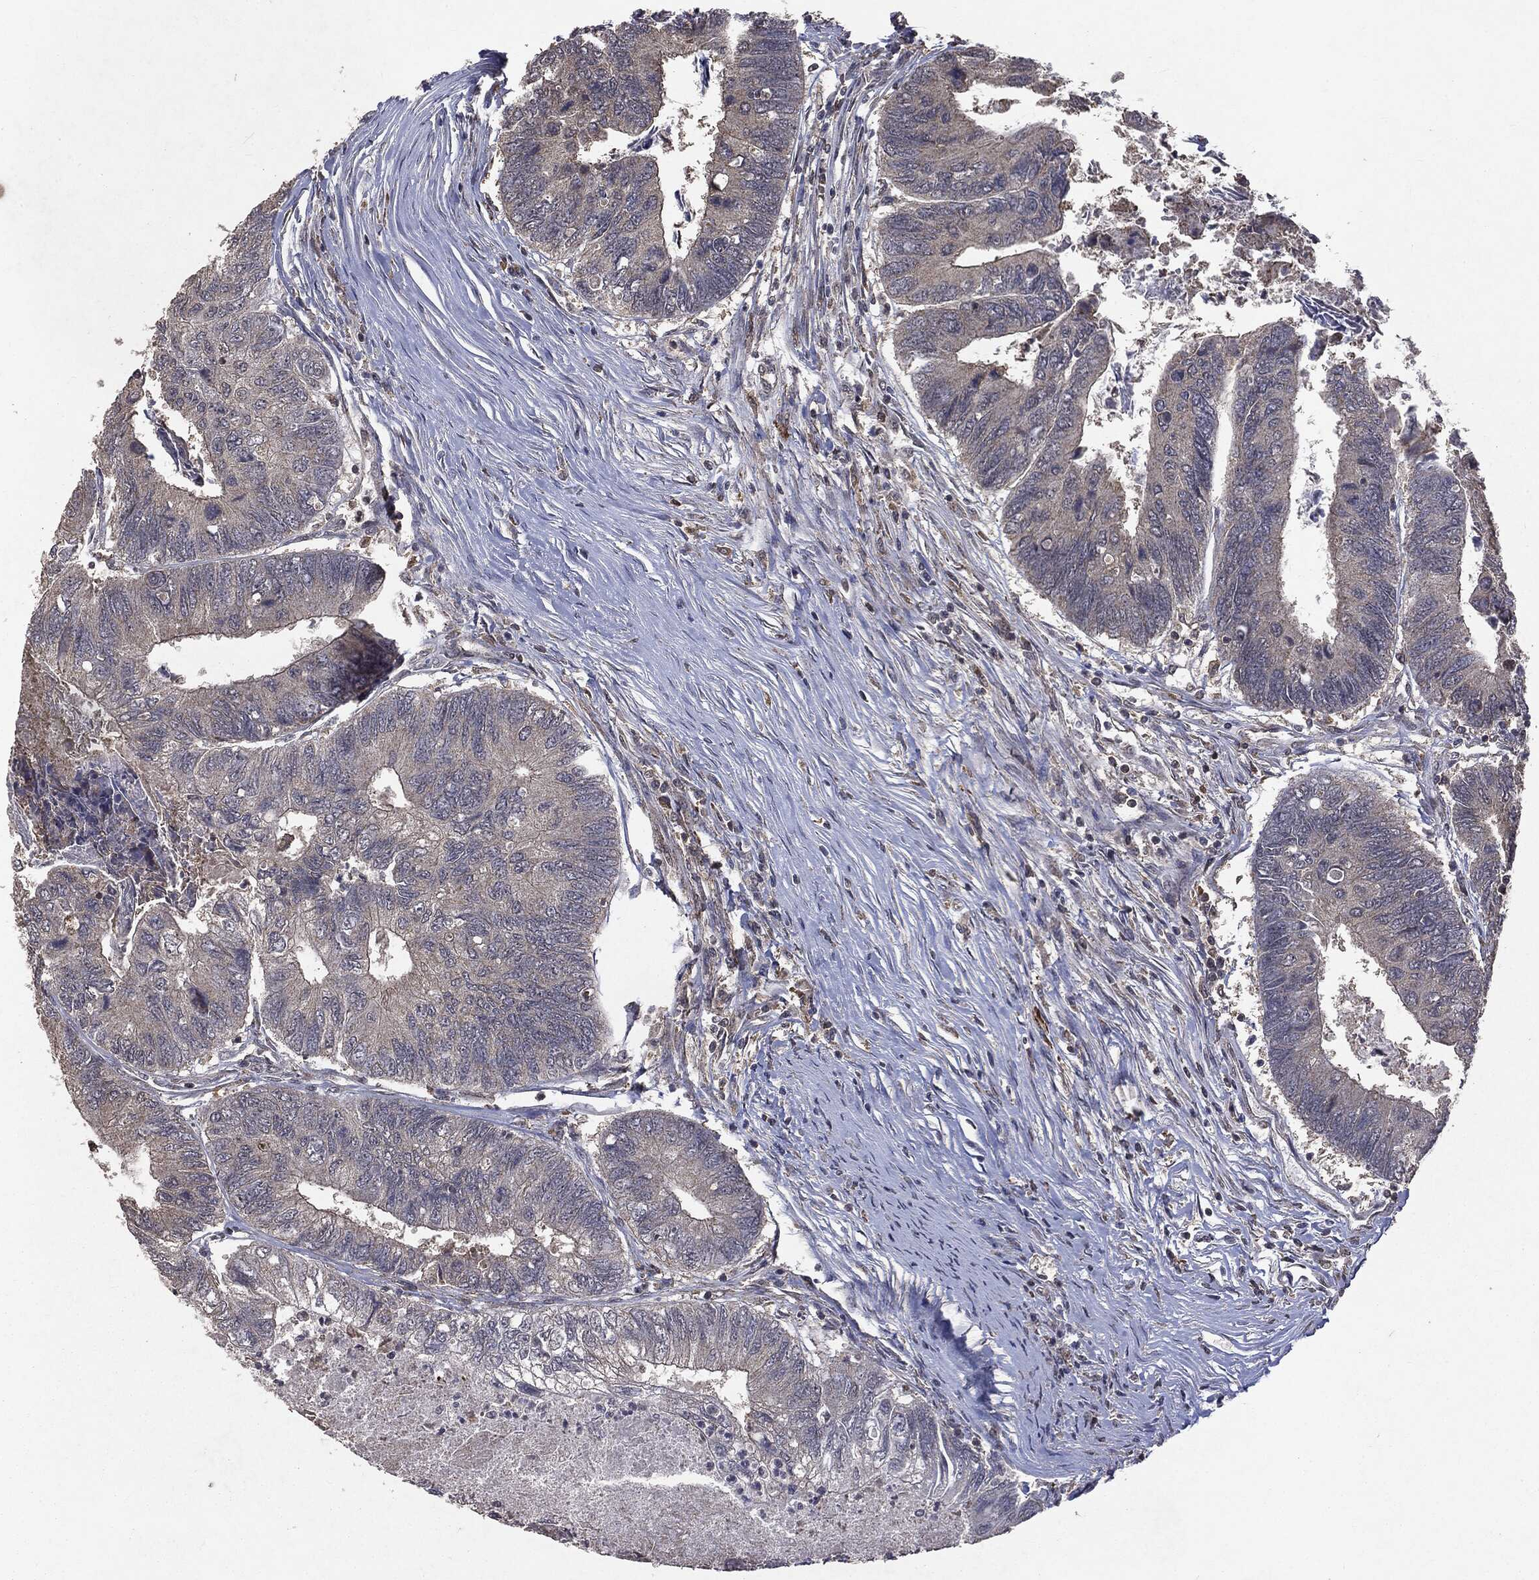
{"staining": {"intensity": "negative", "quantity": "none", "location": "none"}, "tissue": "colorectal cancer", "cell_type": "Tumor cells", "image_type": "cancer", "snomed": [{"axis": "morphology", "description": "Adenocarcinoma, NOS"}, {"axis": "topography", "description": "Colon"}], "caption": "High power microscopy image of an immunohistochemistry (IHC) photomicrograph of adenocarcinoma (colorectal), revealing no significant expression in tumor cells.", "gene": "PTEN", "patient": {"sex": "female", "age": 67}}